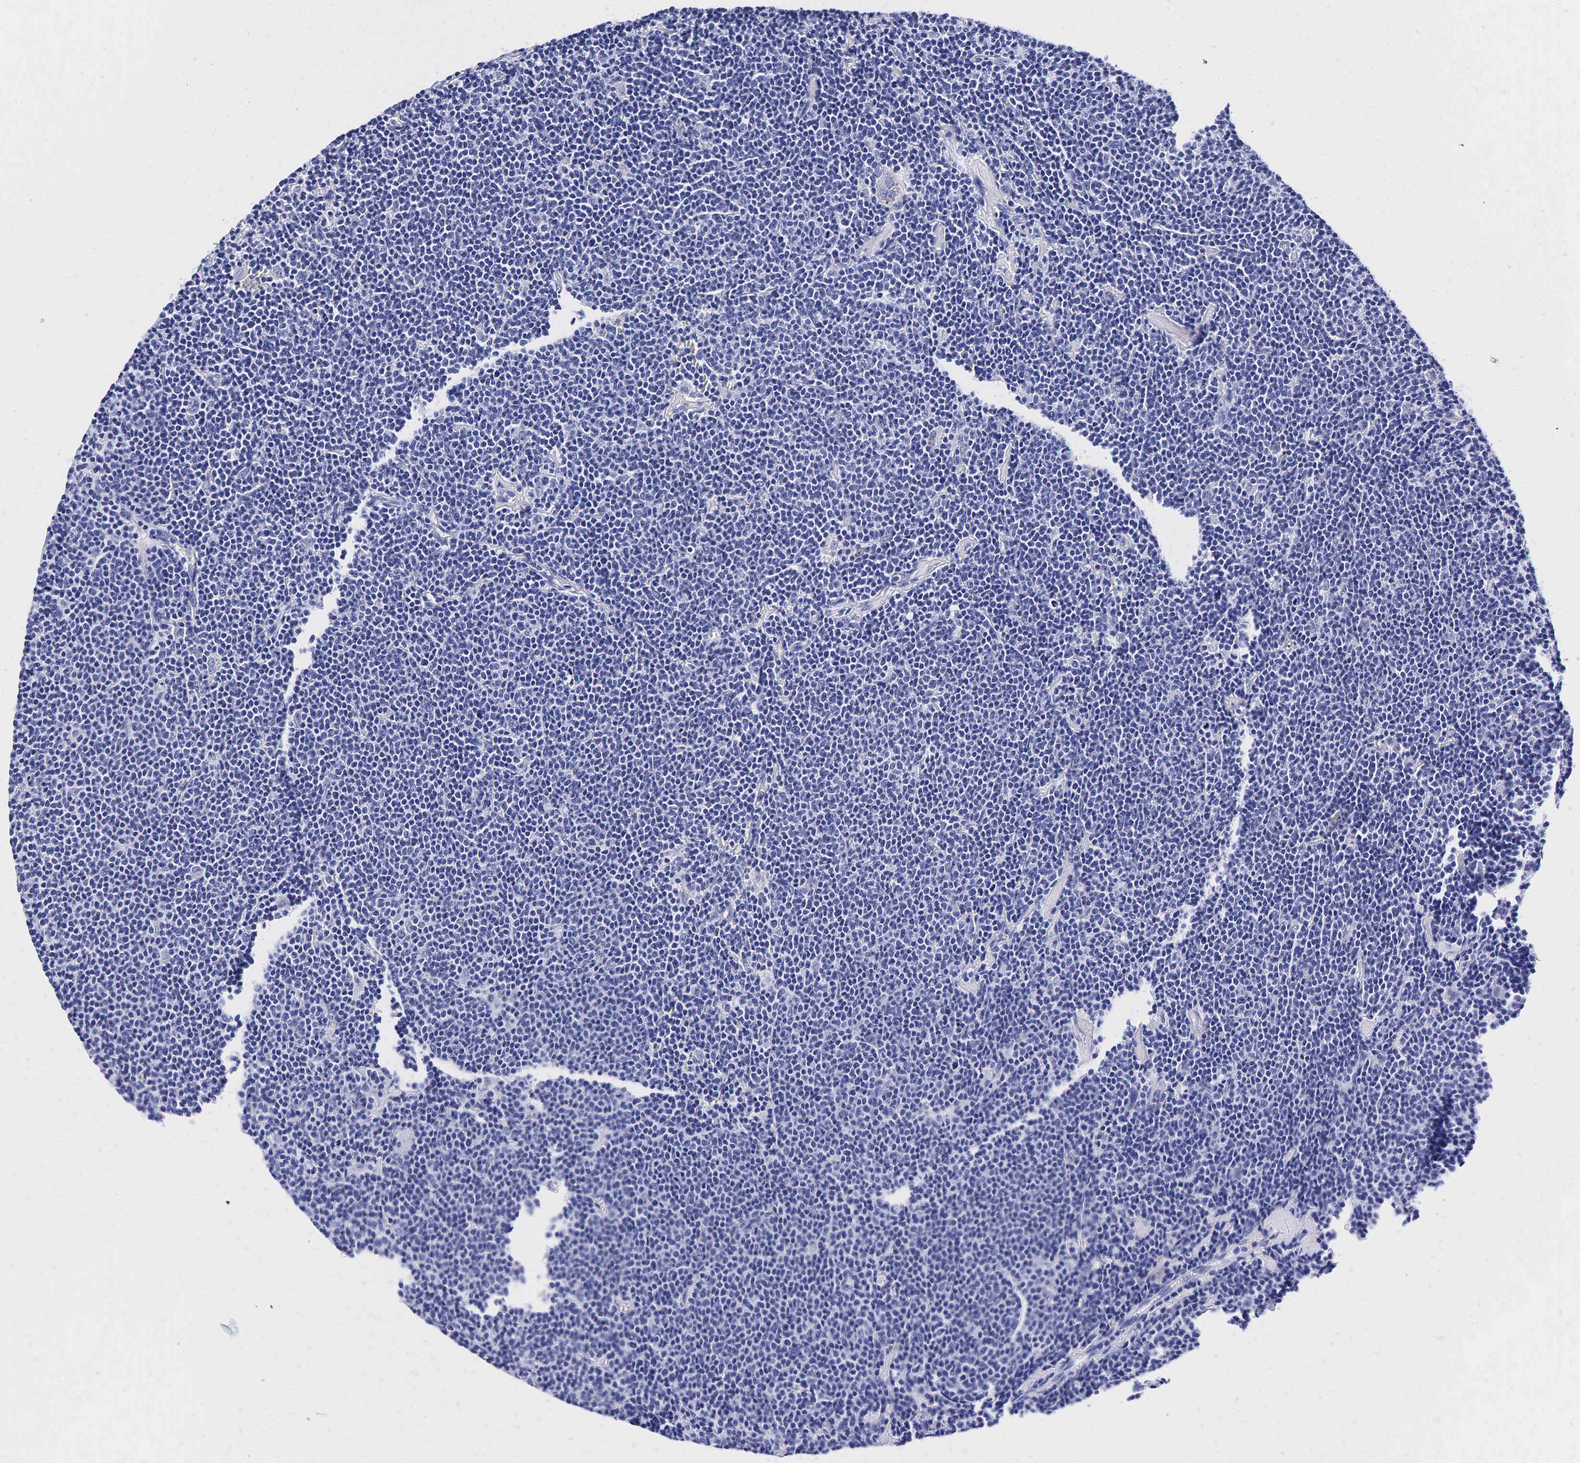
{"staining": {"intensity": "negative", "quantity": "none", "location": "none"}, "tissue": "lymphoma", "cell_type": "Tumor cells", "image_type": "cancer", "snomed": [{"axis": "morphology", "description": "Malignant lymphoma, non-Hodgkin's type, Low grade"}, {"axis": "topography", "description": "Lymph node"}], "caption": "There is no significant staining in tumor cells of lymphoma.", "gene": "TG", "patient": {"sex": "male", "age": 65}}